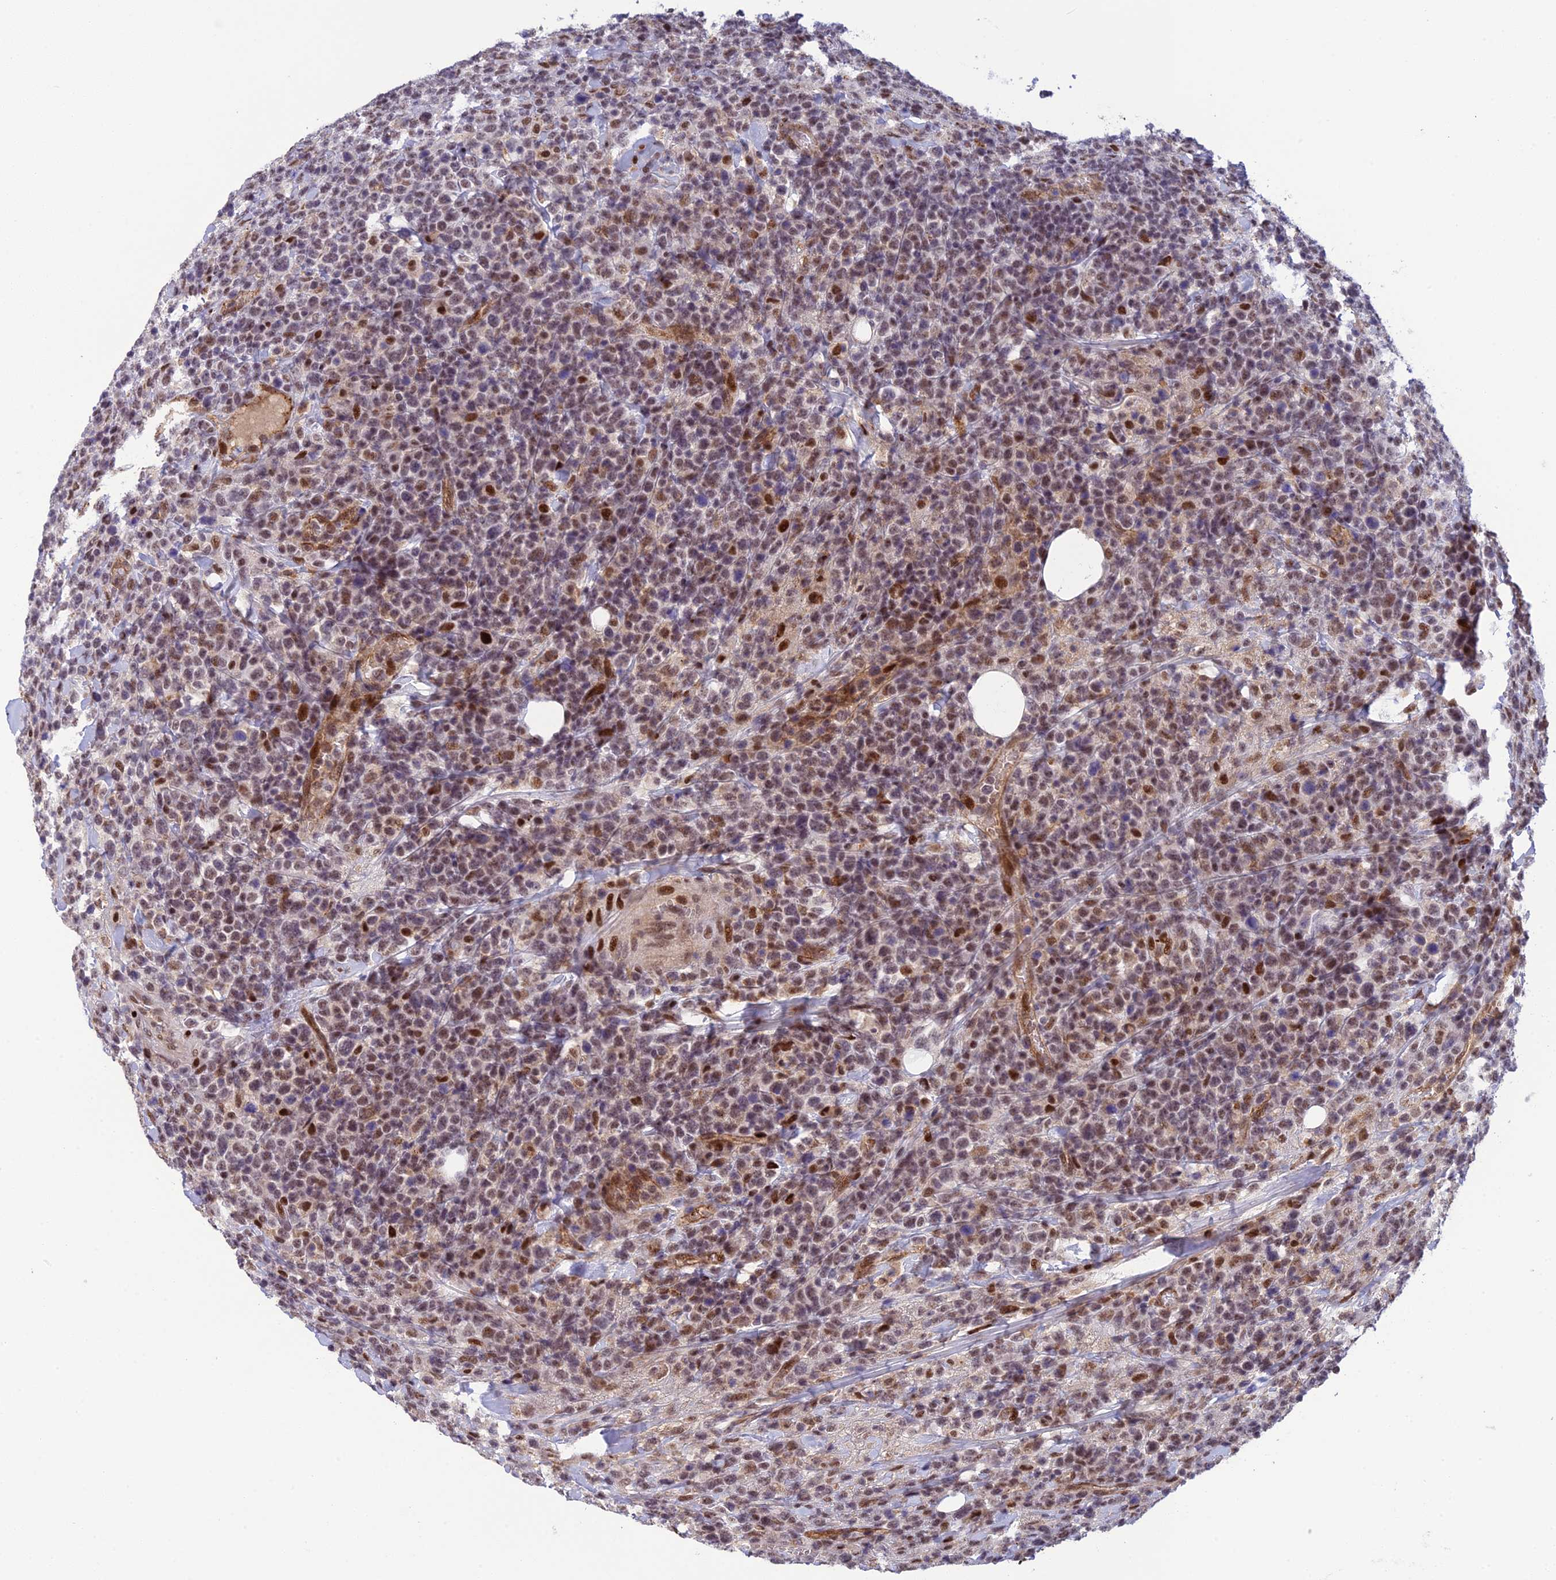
{"staining": {"intensity": "moderate", "quantity": "25%-75%", "location": "nuclear"}, "tissue": "lymphoma", "cell_type": "Tumor cells", "image_type": "cancer", "snomed": [{"axis": "morphology", "description": "Malignant lymphoma, non-Hodgkin's type, High grade"}, {"axis": "topography", "description": "Colon"}], "caption": "The immunohistochemical stain shows moderate nuclear staining in tumor cells of lymphoma tissue.", "gene": "RANBP3", "patient": {"sex": "female", "age": 53}}